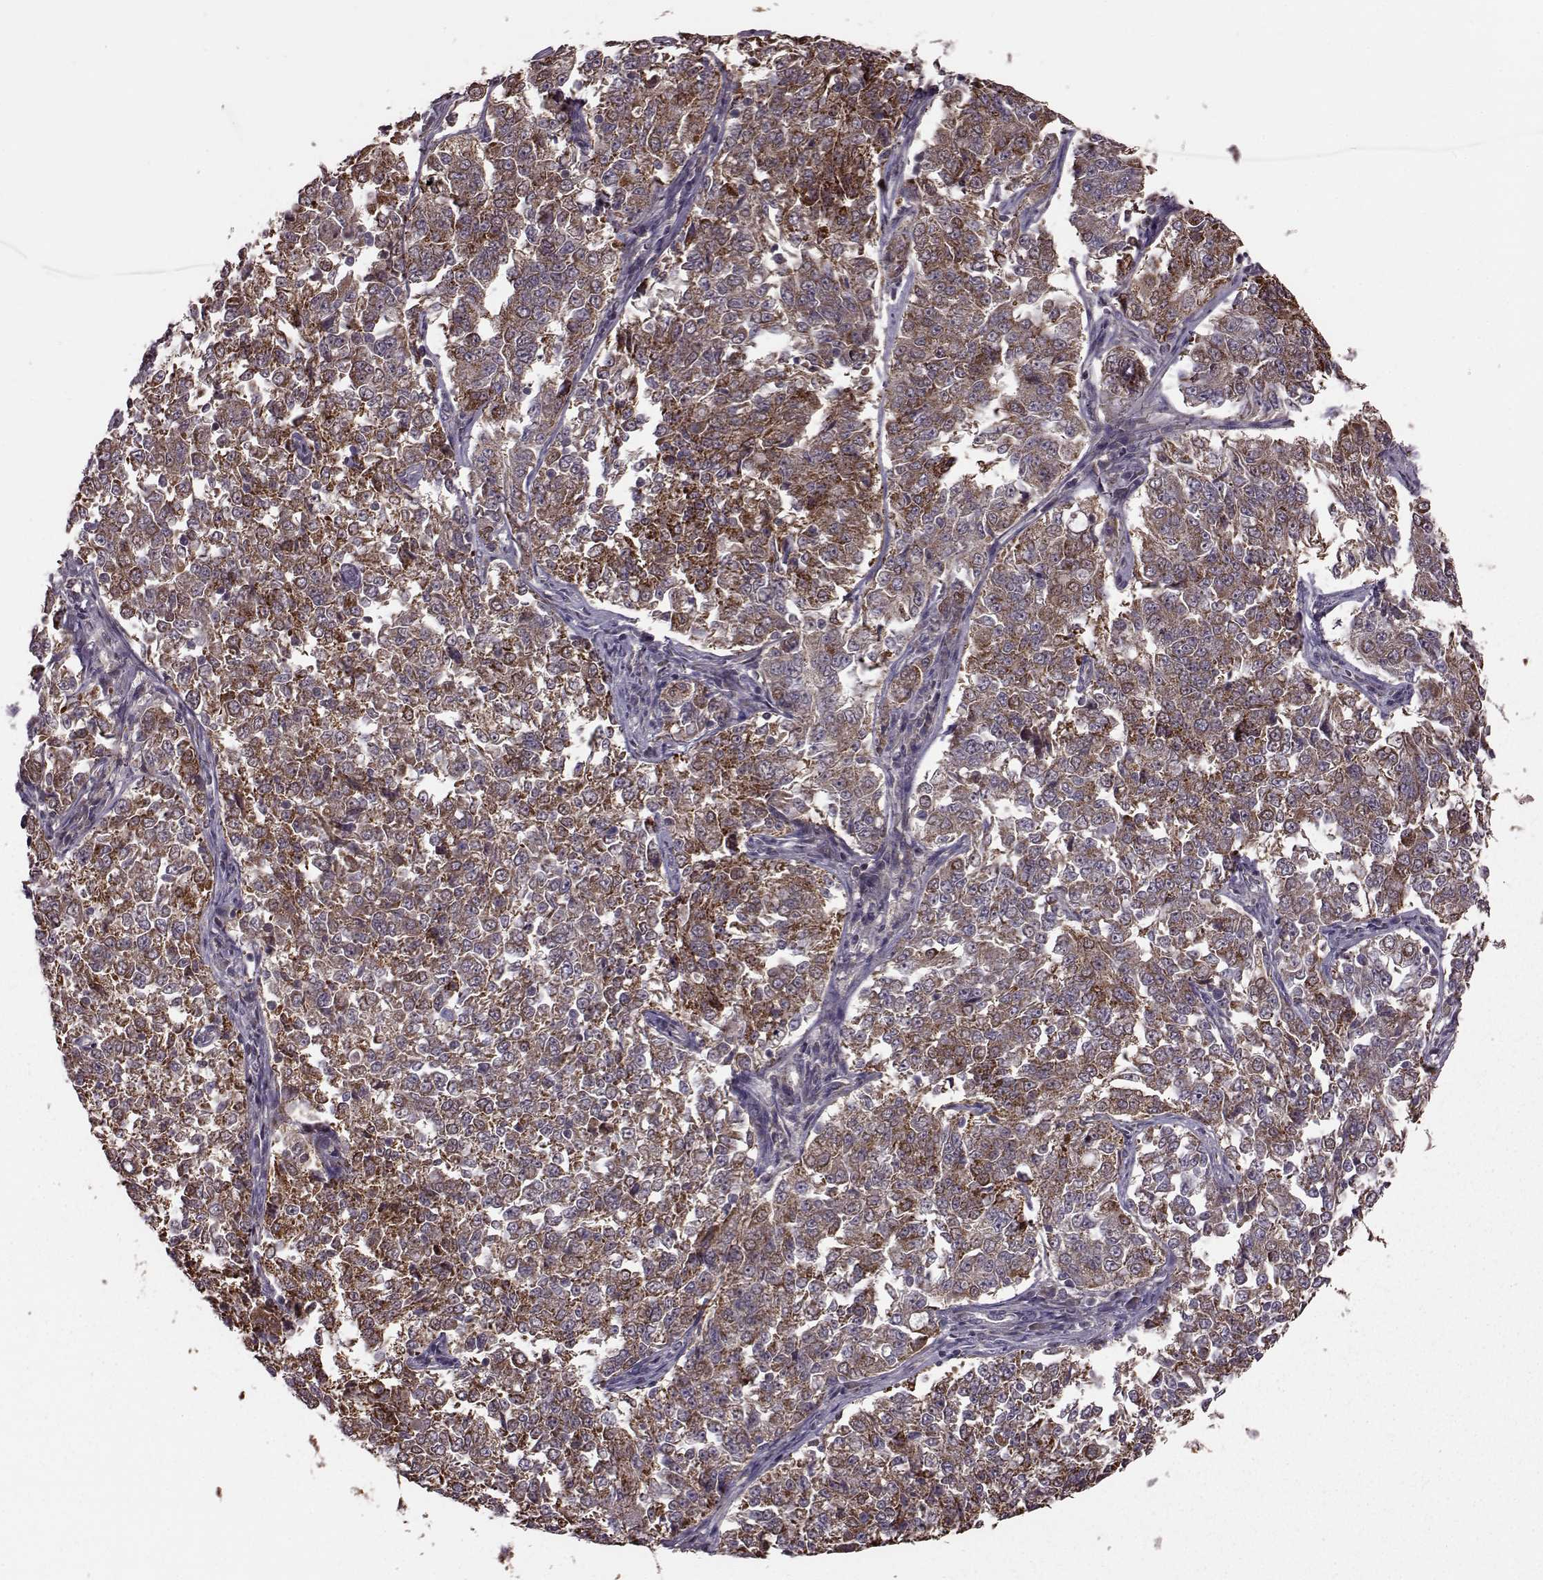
{"staining": {"intensity": "strong", "quantity": ">75%", "location": "cytoplasmic/membranous"}, "tissue": "endometrial cancer", "cell_type": "Tumor cells", "image_type": "cancer", "snomed": [{"axis": "morphology", "description": "Adenocarcinoma, NOS"}, {"axis": "topography", "description": "Endometrium"}], "caption": "IHC histopathology image of endometrial adenocarcinoma stained for a protein (brown), which shows high levels of strong cytoplasmic/membranous expression in about >75% of tumor cells.", "gene": "PUDP", "patient": {"sex": "female", "age": 43}}